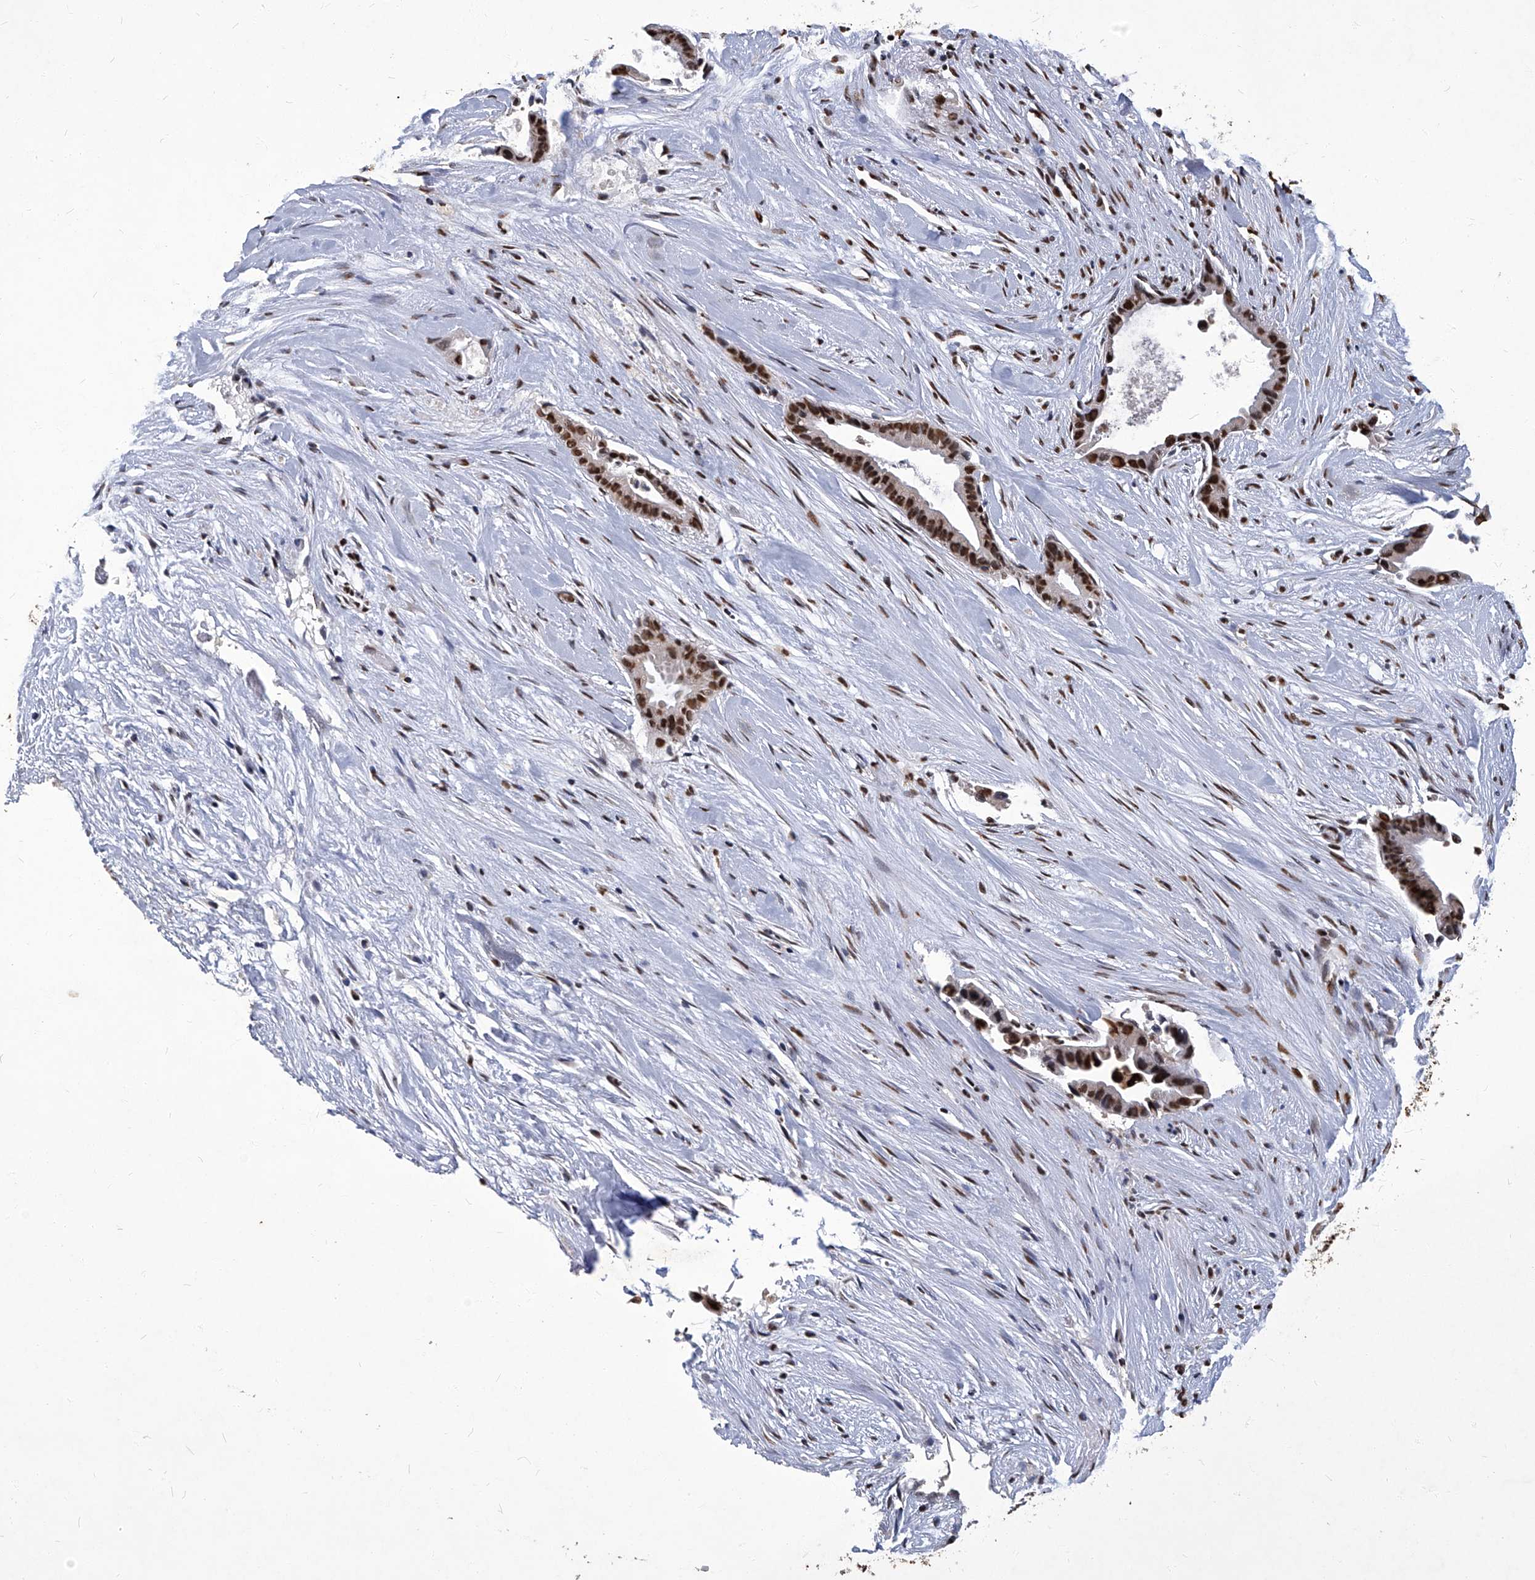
{"staining": {"intensity": "strong", "quantity": ">75%", "location": "nuclear"}, "tissue": "liver cancer", "cell_type": "Tumor cells", "image_type": "cancer", "snomed": [{"axis": "morphology", "description": "Cholangiocarcinoma"}, {"axis": "topography", "description": "Liver"}], "caption": "Protein expression analysis of liver cholangiocarcinoma shows strong nuclear positivity in approximately >75% of tumor cells. (brown staining indicates protein expression, while blue staining denotes nuclei).", "gene": "HBP1", "patient": {"sex": "female", "age": 55}}